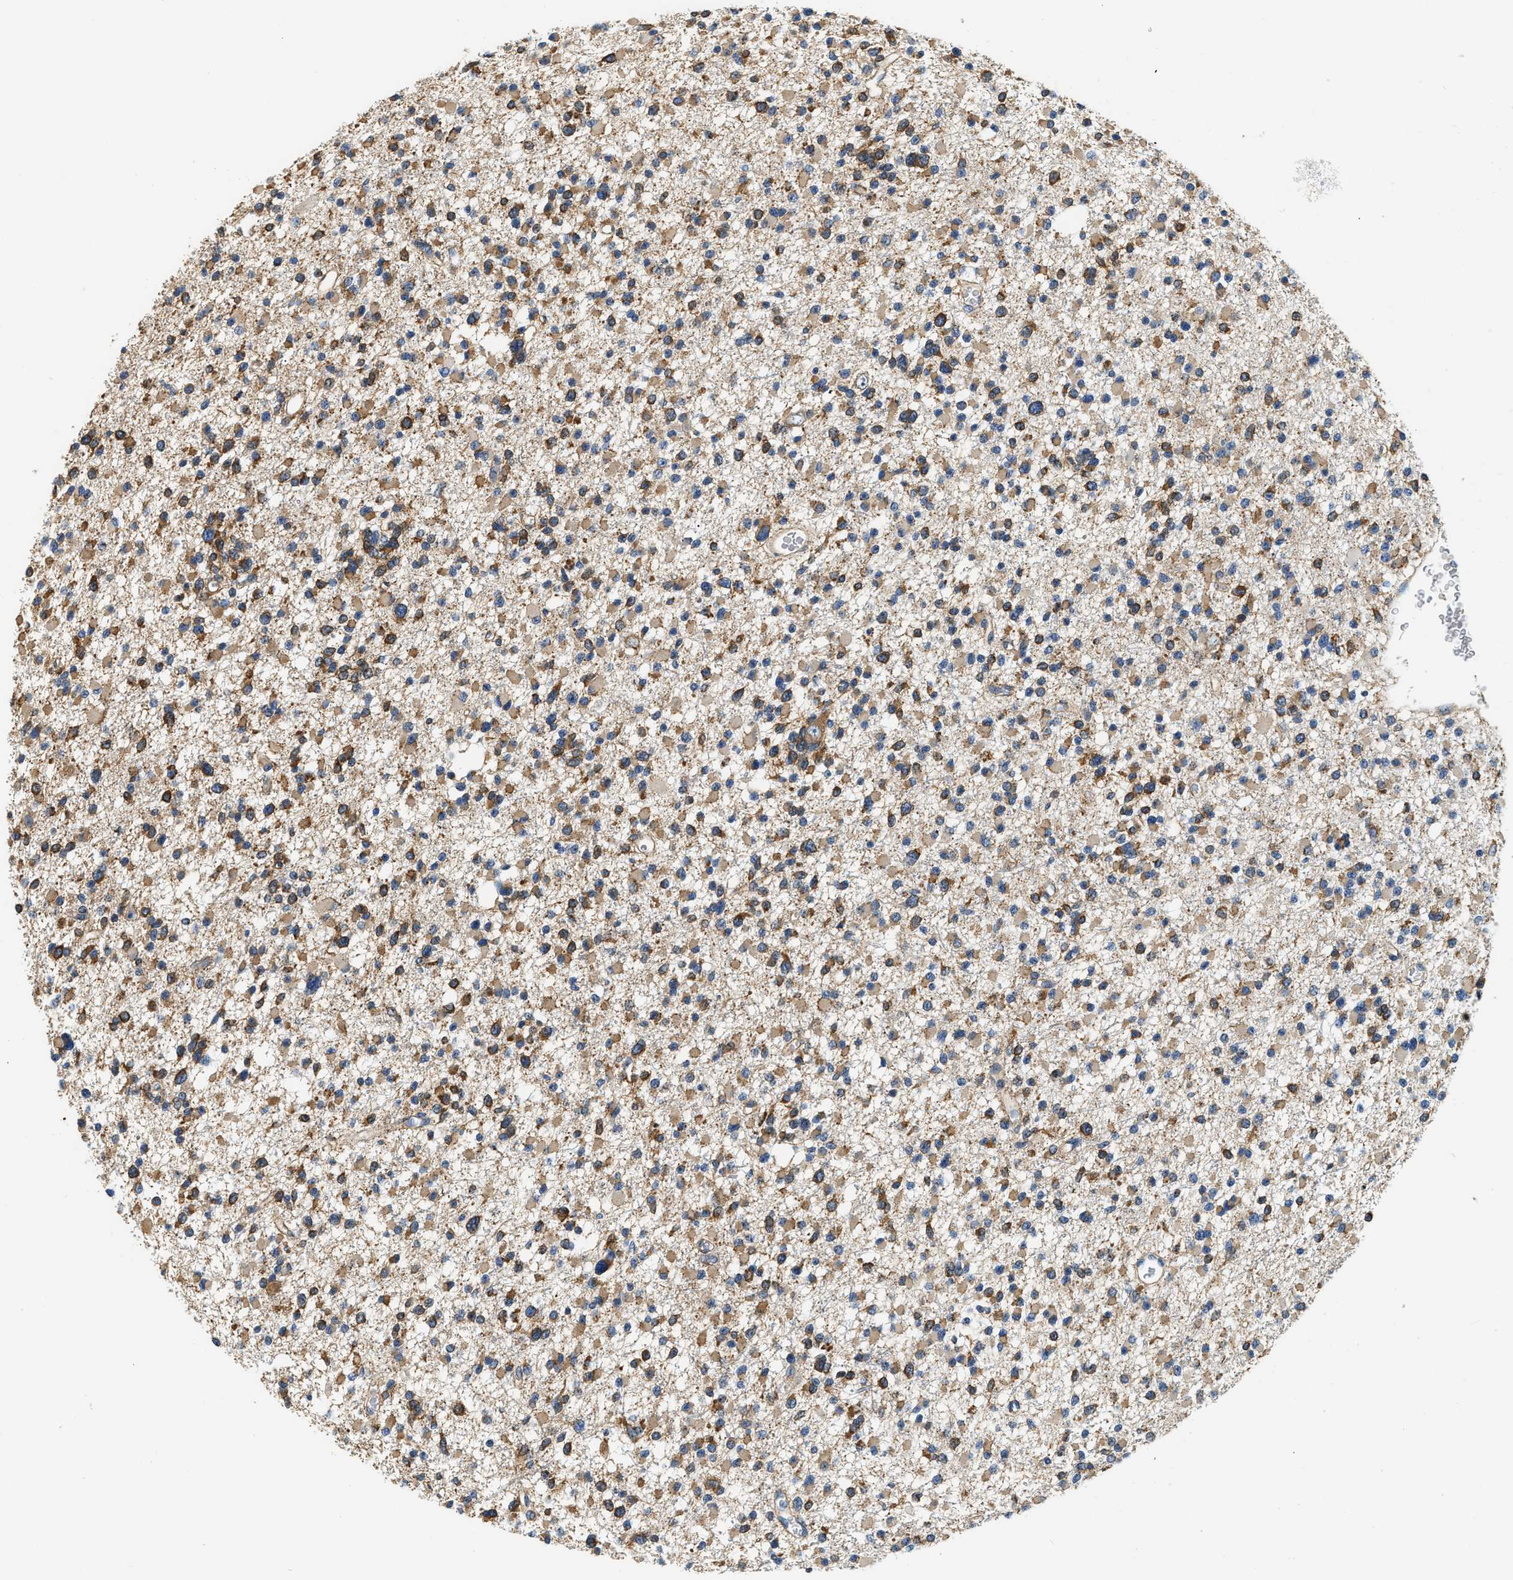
{"staining": {"intensity": "moderate", "quantity": ">75%", "location": "cytoplasmic/membranous"}, "tissue": "glioma", "cell_type": "Tumor cells", "image_type": "cancer", "snomed": [{"axis": "morphology", "description": "Glioma, malignant, Low grade"}, {"axis": "topography", "description": "Brain"}], "caption": "Human glioma stained with a protein marker demonstrates moderate staining in tumor cells.", "gene": "PPP2R1B", "patient": {"sex": "female", "age": 22}}